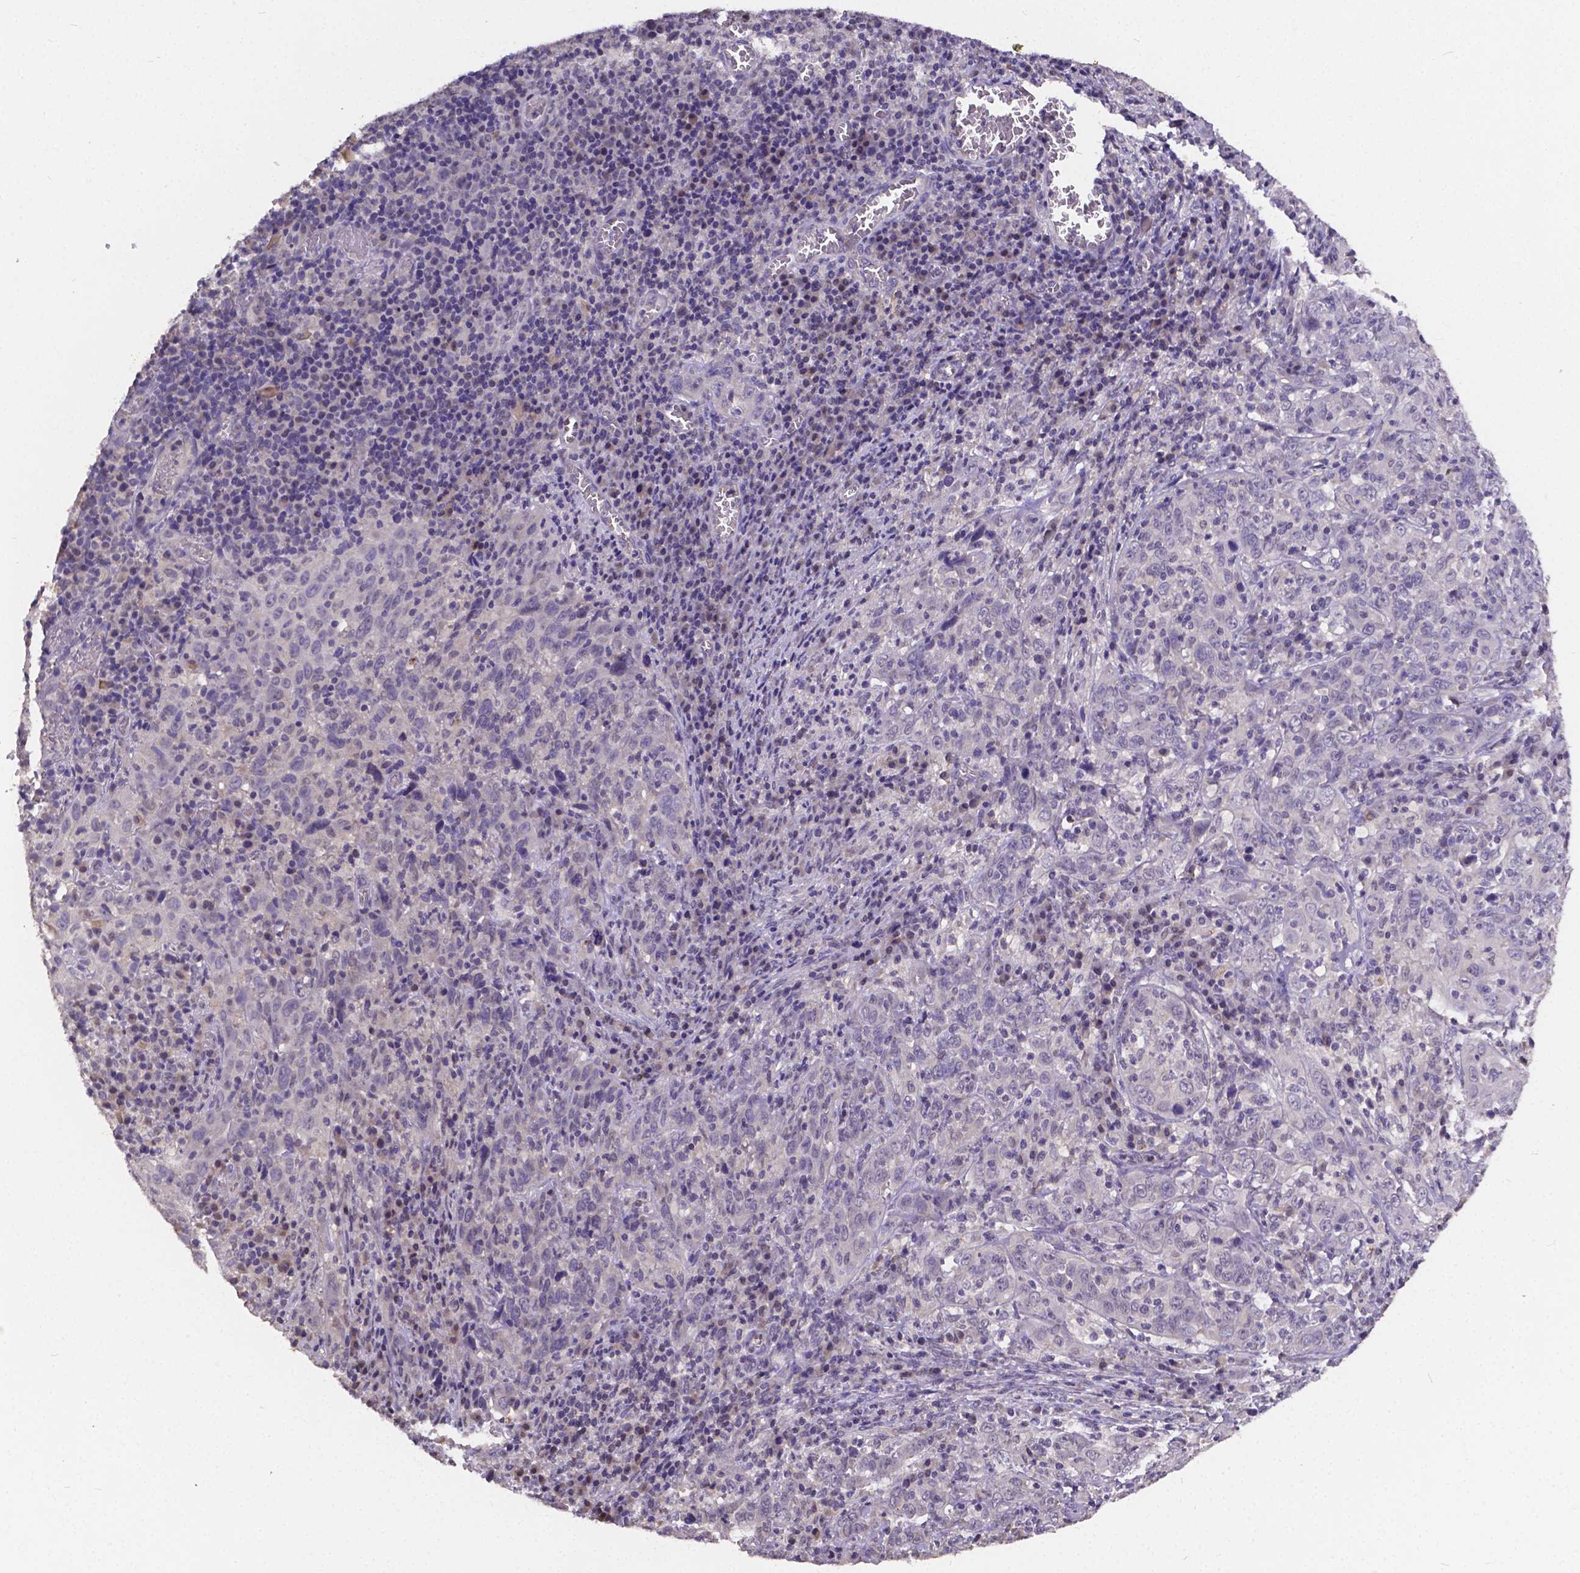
{"staining": {"intensity": "negative", "quantity": "none", "location": "none"}, "tissue": "cervical cancer", "cell_type": "Tumor cells", "image_type": "cancer", "snomed": [{"axis": "morphology", "description": "Squamous cell carcinoma, NOS"}, {"axis": "topography", "description": "Cervix"}], "caption": "A histopathology image of squamous cell carcinoma (cervical) stained for a protein demonstrates no brown staining in tumor cells. Nuclei are stained in blue.", "gene": "CTNNA2", "patient": {"sex": "female", "age": 46}}